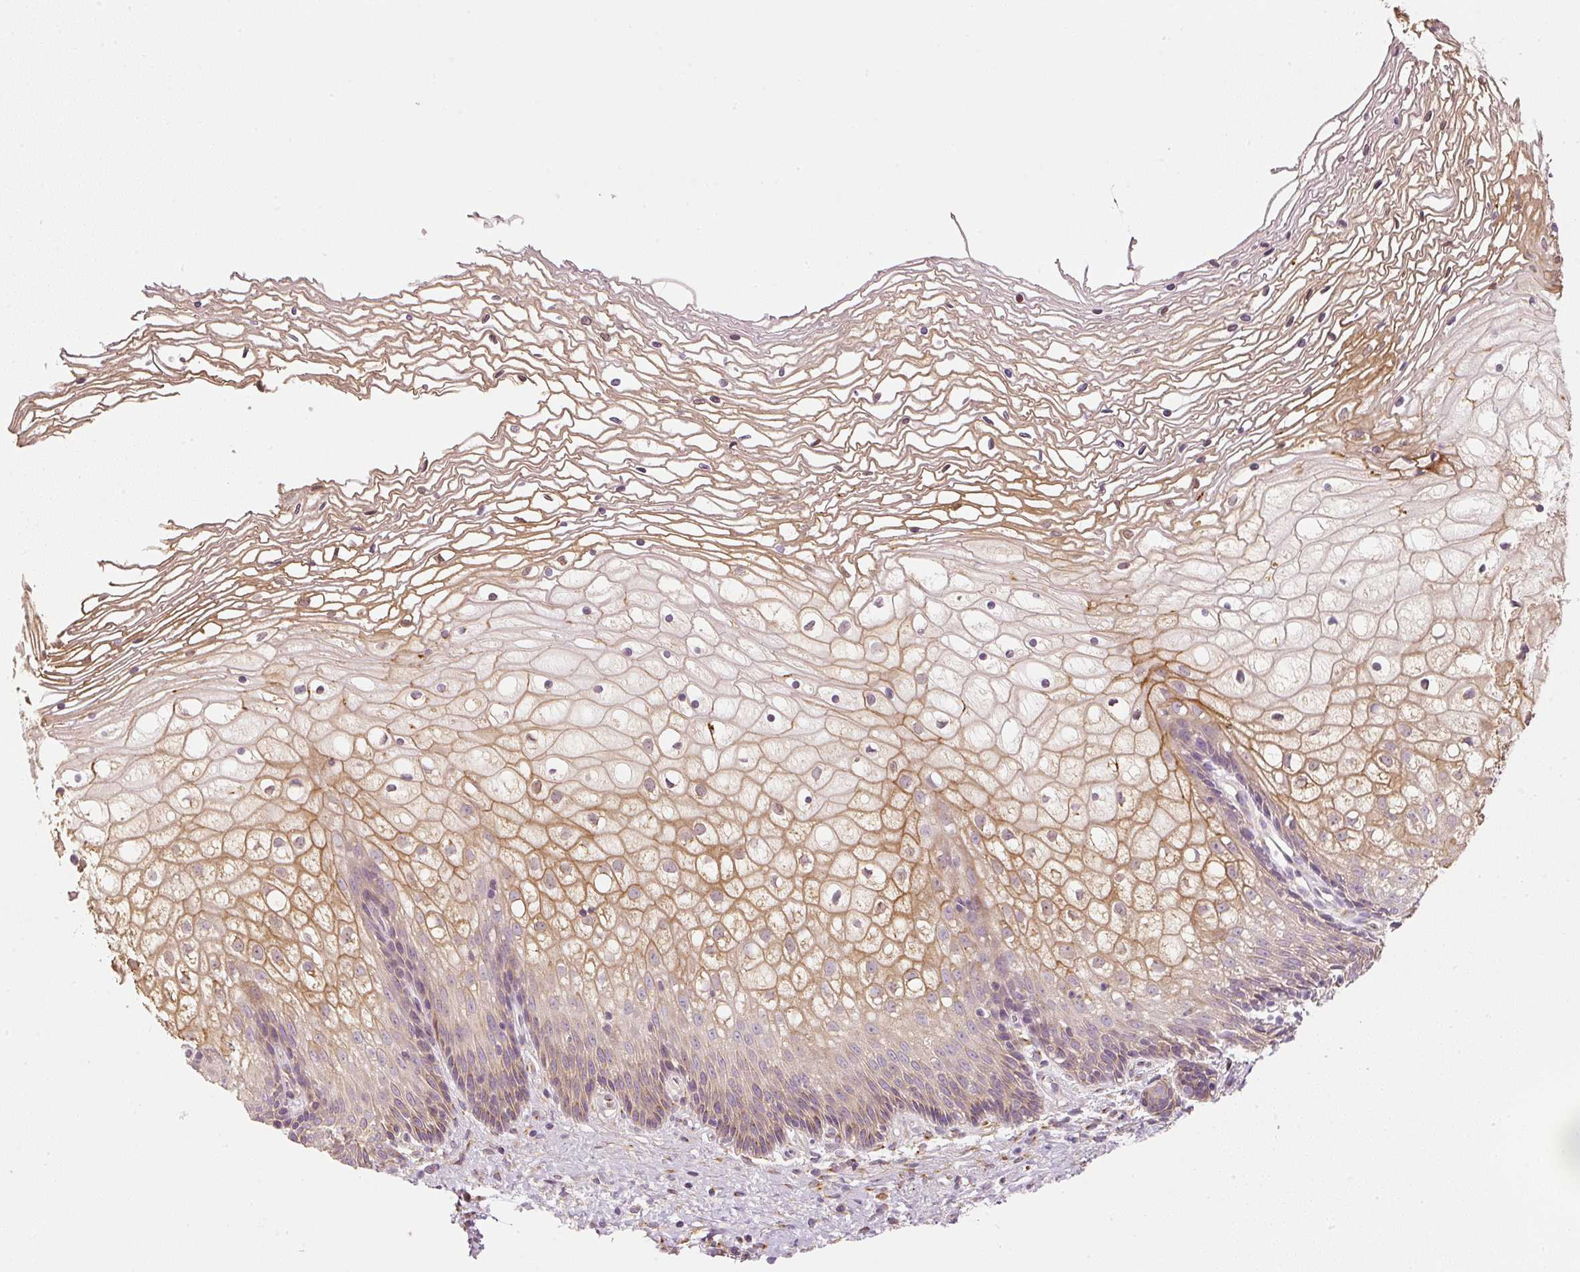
{"staining": {"intensity": "weak", "quantity": "<25%", "location": "cytoplasmic/membranous"}, "tissue": "cervix", "cell_type": "Glandular cells", "image_type": "normal", "snomed": [{"axis": "morphology", "description": "Normal tissue, NOS"}, {"axis": "topography", "description": "Cervix"}], "caption": "Protein analysis of benign cervix exhibits no significant positivity in glandular cells.", "gene": "RNF167", "patient": {"sex": "female", "age": 36}}